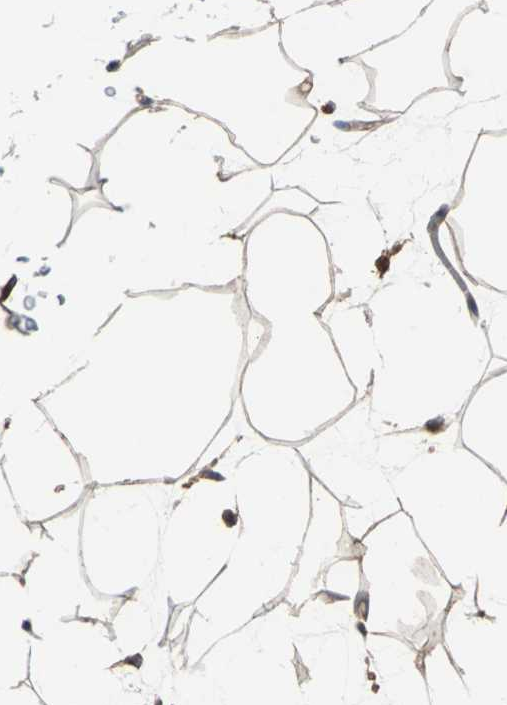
{"staining": {"intensity": "weak", "quantity": ">75%", "location": "cytoplasmic/membranous"}, "tissue": "adipose tissue", "cell_type": "Adipocytes", "image_type": "normal", "snomed": [{"axis": "morphology", "description": "Normal tissue, NOS"}, {"axis": "topography", "description": "Soft tissue"}], "caption": "Immunohistochemistry of normal adipose tissue reveals low levels of weak cytoplasmic/membranous positivity in about >75% of adipocytes. The staining was performed using DAB, with brown indicating positive protein expression. Nuclei are stained blue with hematoxylin.", "gene": "ARF1", "patient": {"sex": "male", "age": 72}}